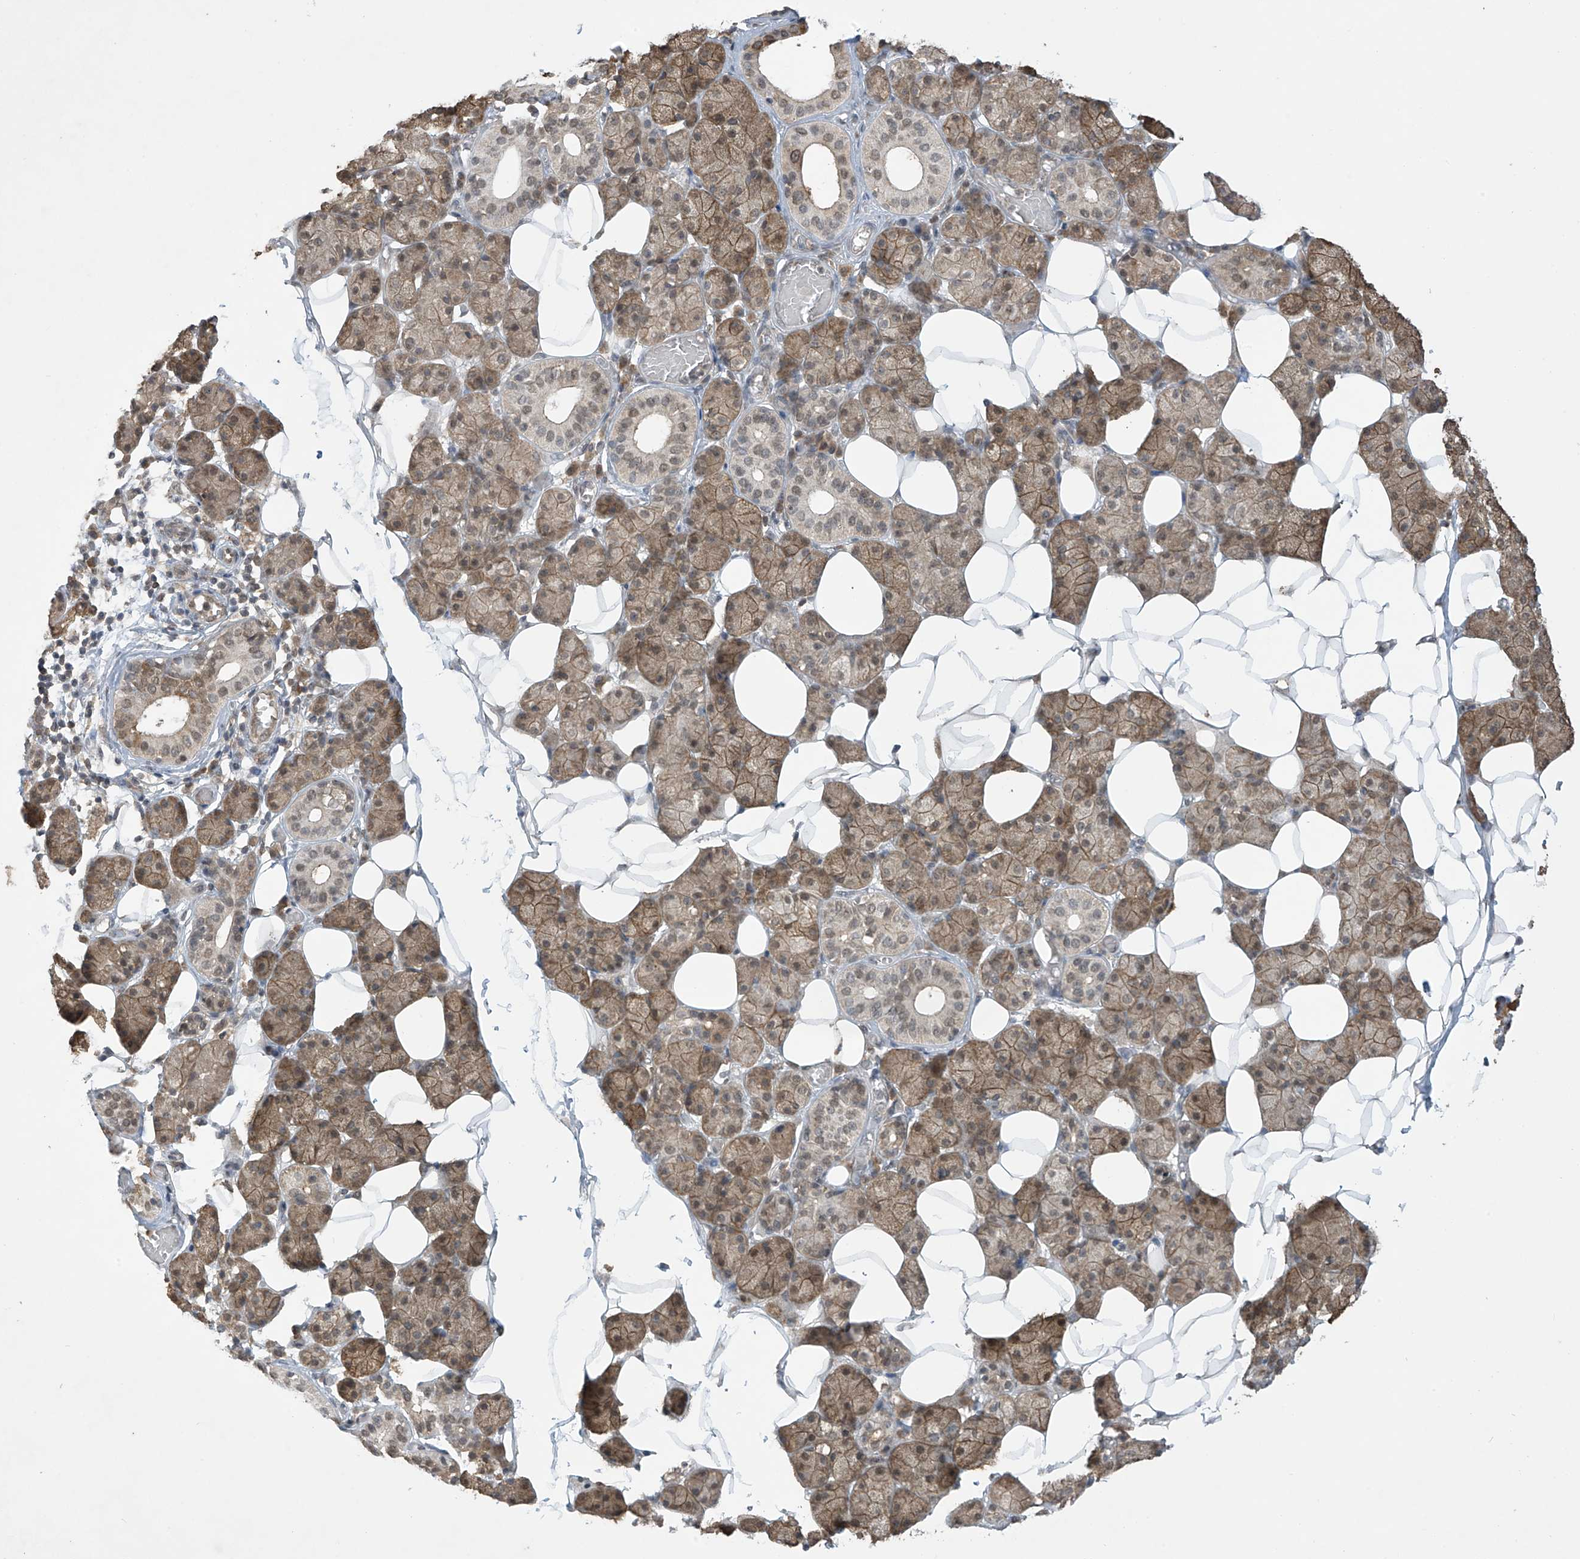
{"staining": {"intensity": "moderate", "quantity": ">75%", "location": "cytoplasmic/membranous"}, "tissue": "salivary gland", "cell_type": "Glandular cells", "image_type": "normal", "snomed": [{"axis": "morphology", "description": "Normal tissue, NOS"}, {"axis": "topography", "description": "Salivary gland"}], "caption": "A brown stain highlights moderate cytoplasmic/membranous positivity of a protein in glandular cells of normal salivary gland. (IHC, brightfield microscopy, high magnification).", "gene": "LCOR", "patient": {"sex": "female", "age": 33}}